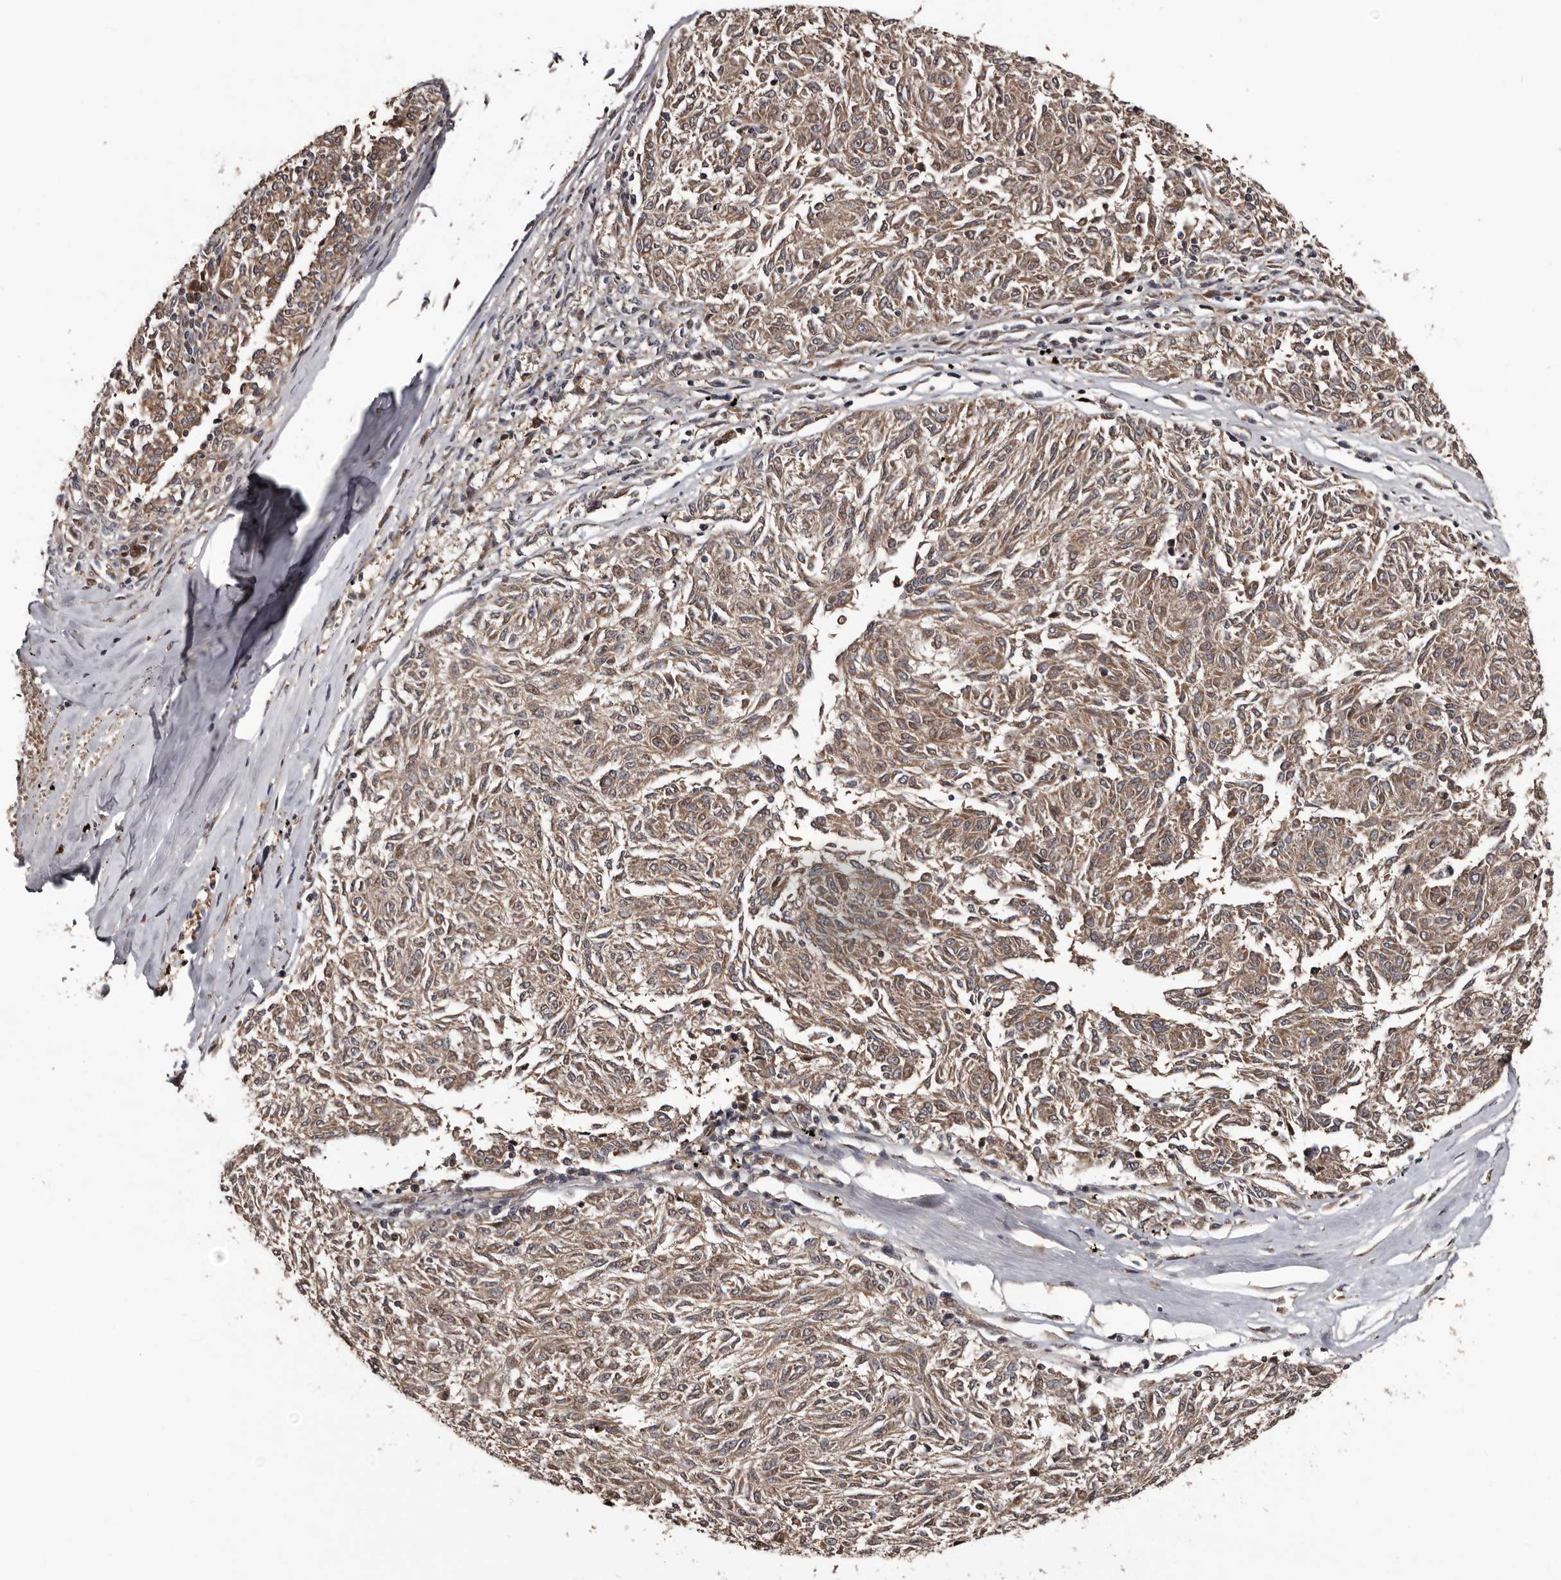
{"staining": {"intensity": "weak", "quantity": ">75%", "location": "cytoplasmic/membranous"}, "tissue": "melanoma", "cell_type": "Tumor cells", "image_type": "cancer", "snomed": [{"axis": "morphology", "description": "Malignant melanoma, NOS"}, {"axis": "topography", "description": "Skin"}], "caption": "Immunohistochemical staining of melanoma shows low levels of weak cytoplasmic/membranous protein expression in about >75% of tumor cells. The staining is performed using DAB (3,3'-diaminobenzidine) brown chromogen to label protein expression. The nuclei are counter-stained blue using hematoxylin.", "gene": "SERTAD4", "patient": {"sex": "female", "age": 72}}